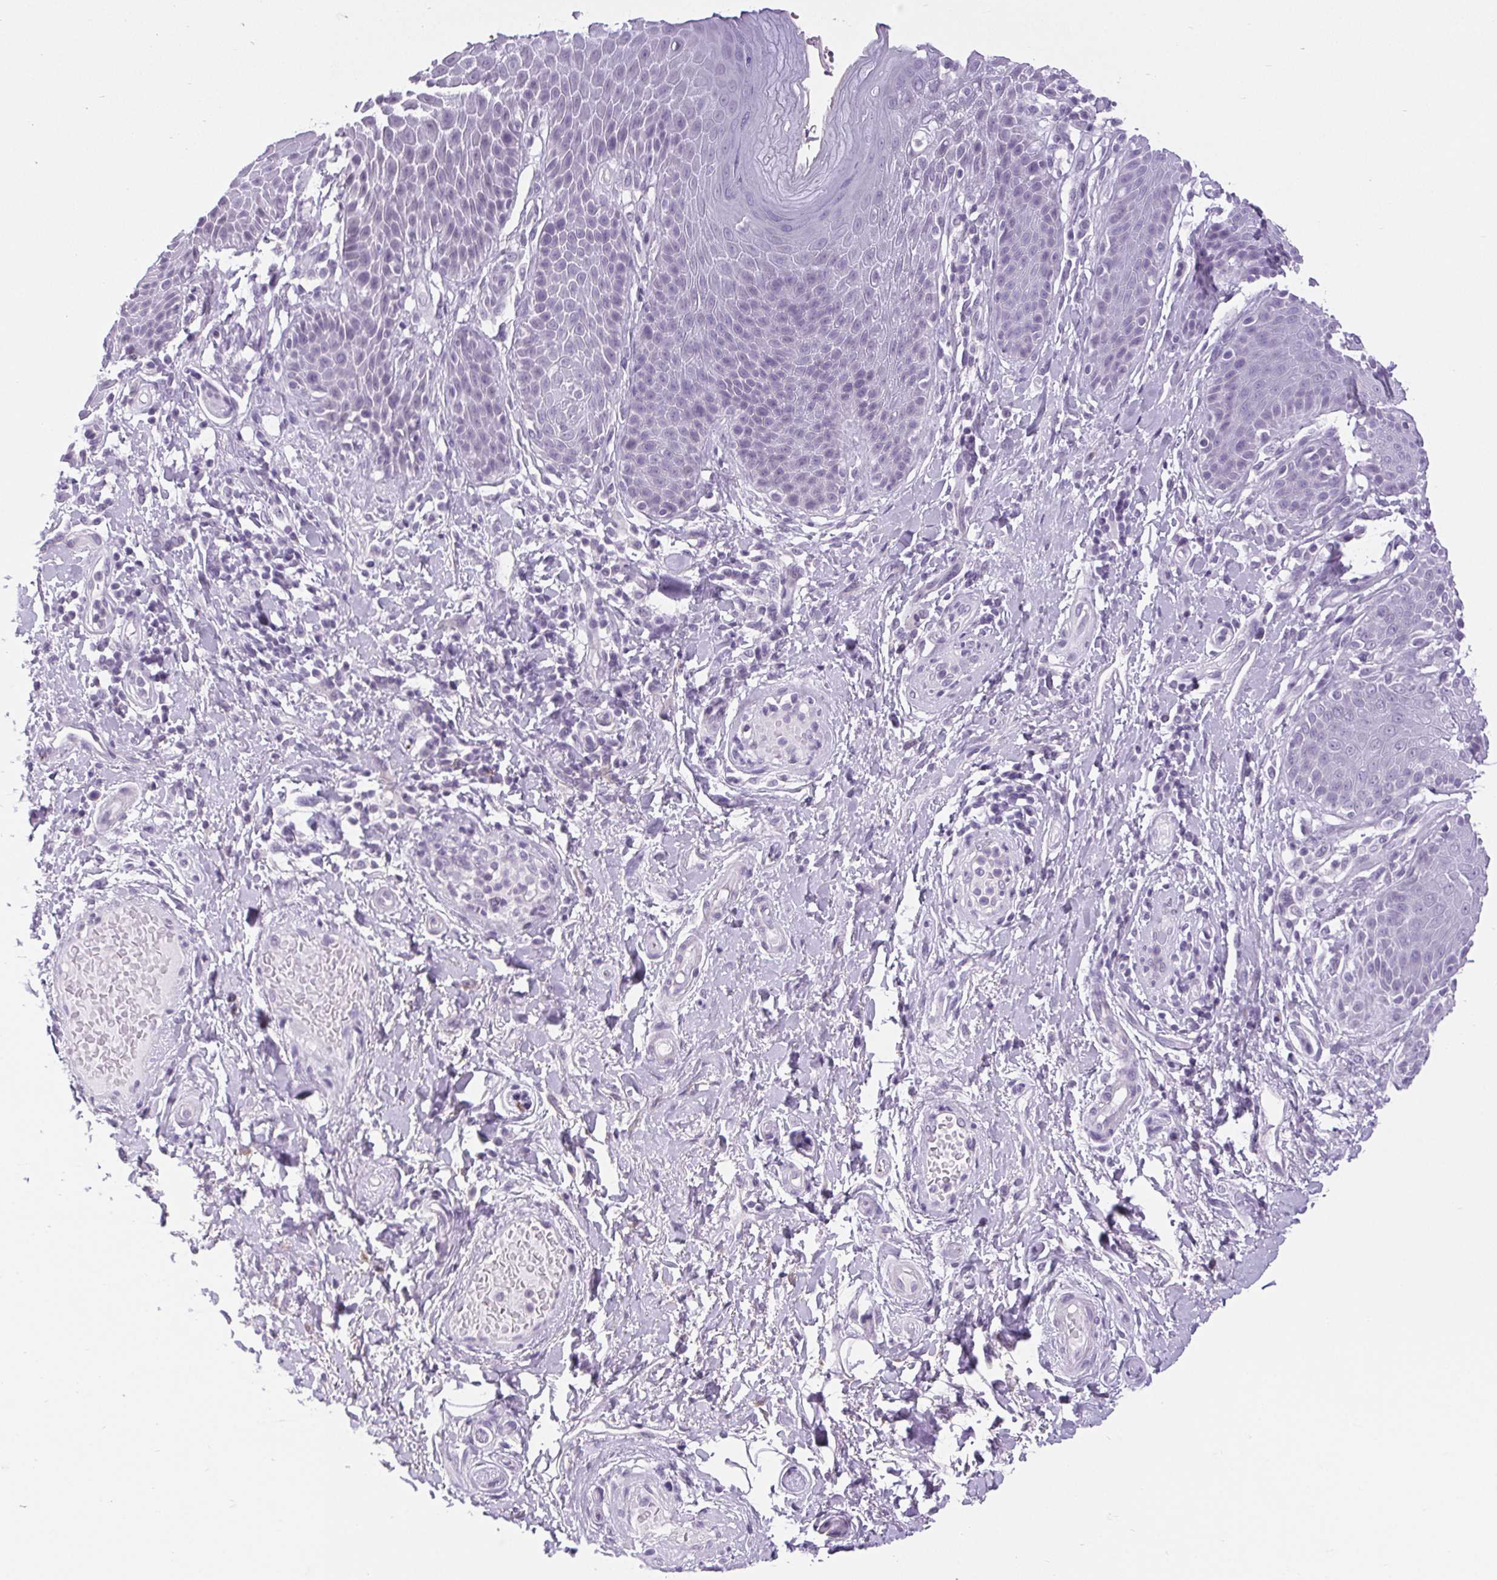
{"staining": {"intensity": "negative", "quantity": "none", "location": "none"}, "tissue": "skin", "cell_type": "Epidermal cells", "image_type": "normal", "snomed": [{"axis": "morphology", "description": "Normal tissue, NOS"}, {"axis": "topography", "description": "Anal"}, {"axis": "topography", "description": "Peripheral nerve tissue"}], "caption": "Human skin stained for a protein using IHC reveals no staining in epidermal cells.", "gene": "BCAS1", "patient": {"sex": "male", "age": 51}}